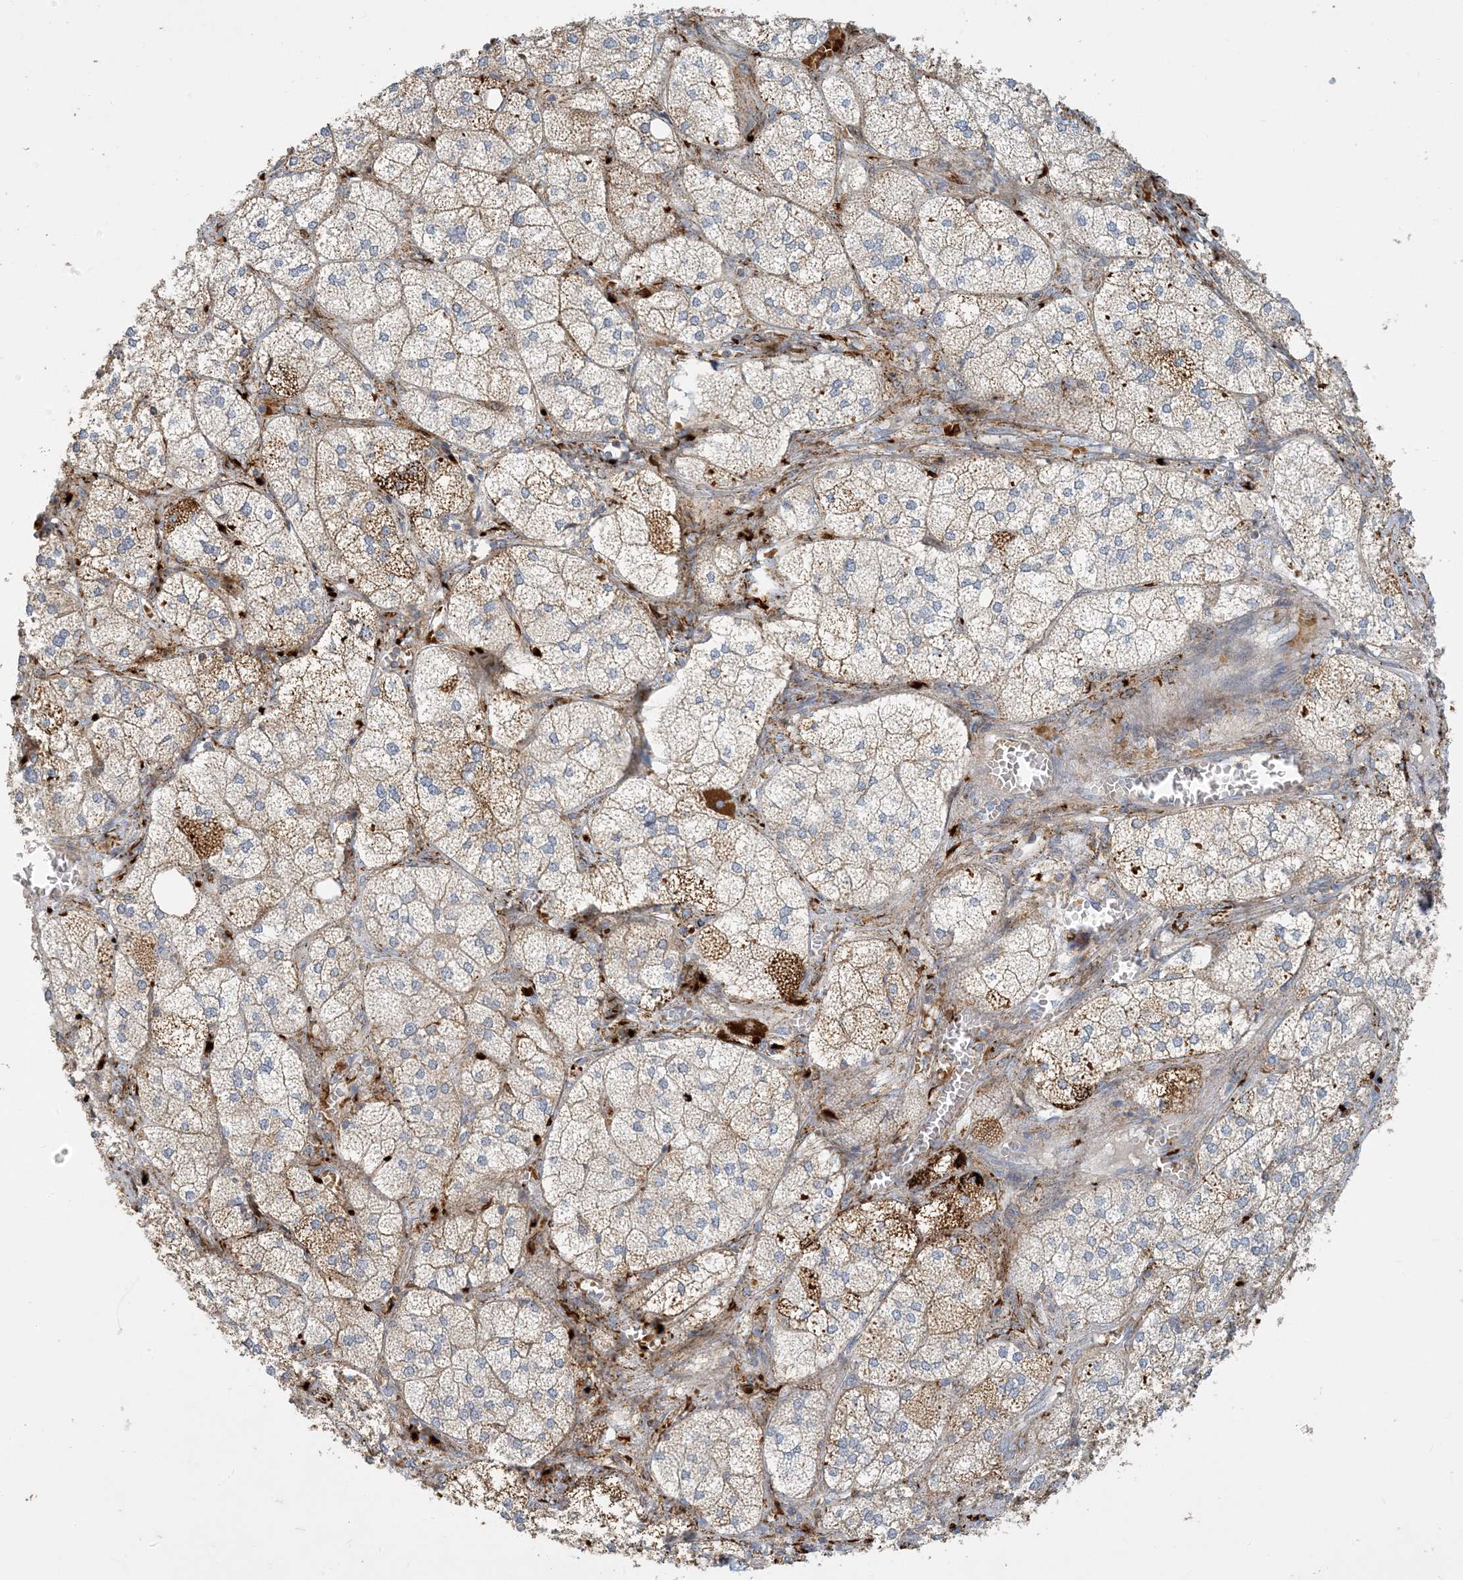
{"staining": {"intensity": "moderate", "quantity": "25%-75%", "location": "cytoplasmic/membranous"}, "tissue": "adrenal gland", "cell_type": "Glandular cells", "image_type": "normal", "snomed": [{"axis": "morphology", "description": "Normal tissue, NOS"}, {"axis": "topography", "description": "Adrenal gland"}], "caption": "IHC staining of unremarkable adrenal gland, which reveals medium levels of moderate cytoplasmic/membranous expression in about 25%-75% of glandular cells indicating moderate cytoplasmic/membranous protein positivity. The staining was performed using DAB (brown) for protein detection and nuclei were counterstained in hematoxylin (blue).", "gene": "LTN1", "patient": {"sex": "female", "age": 61}}